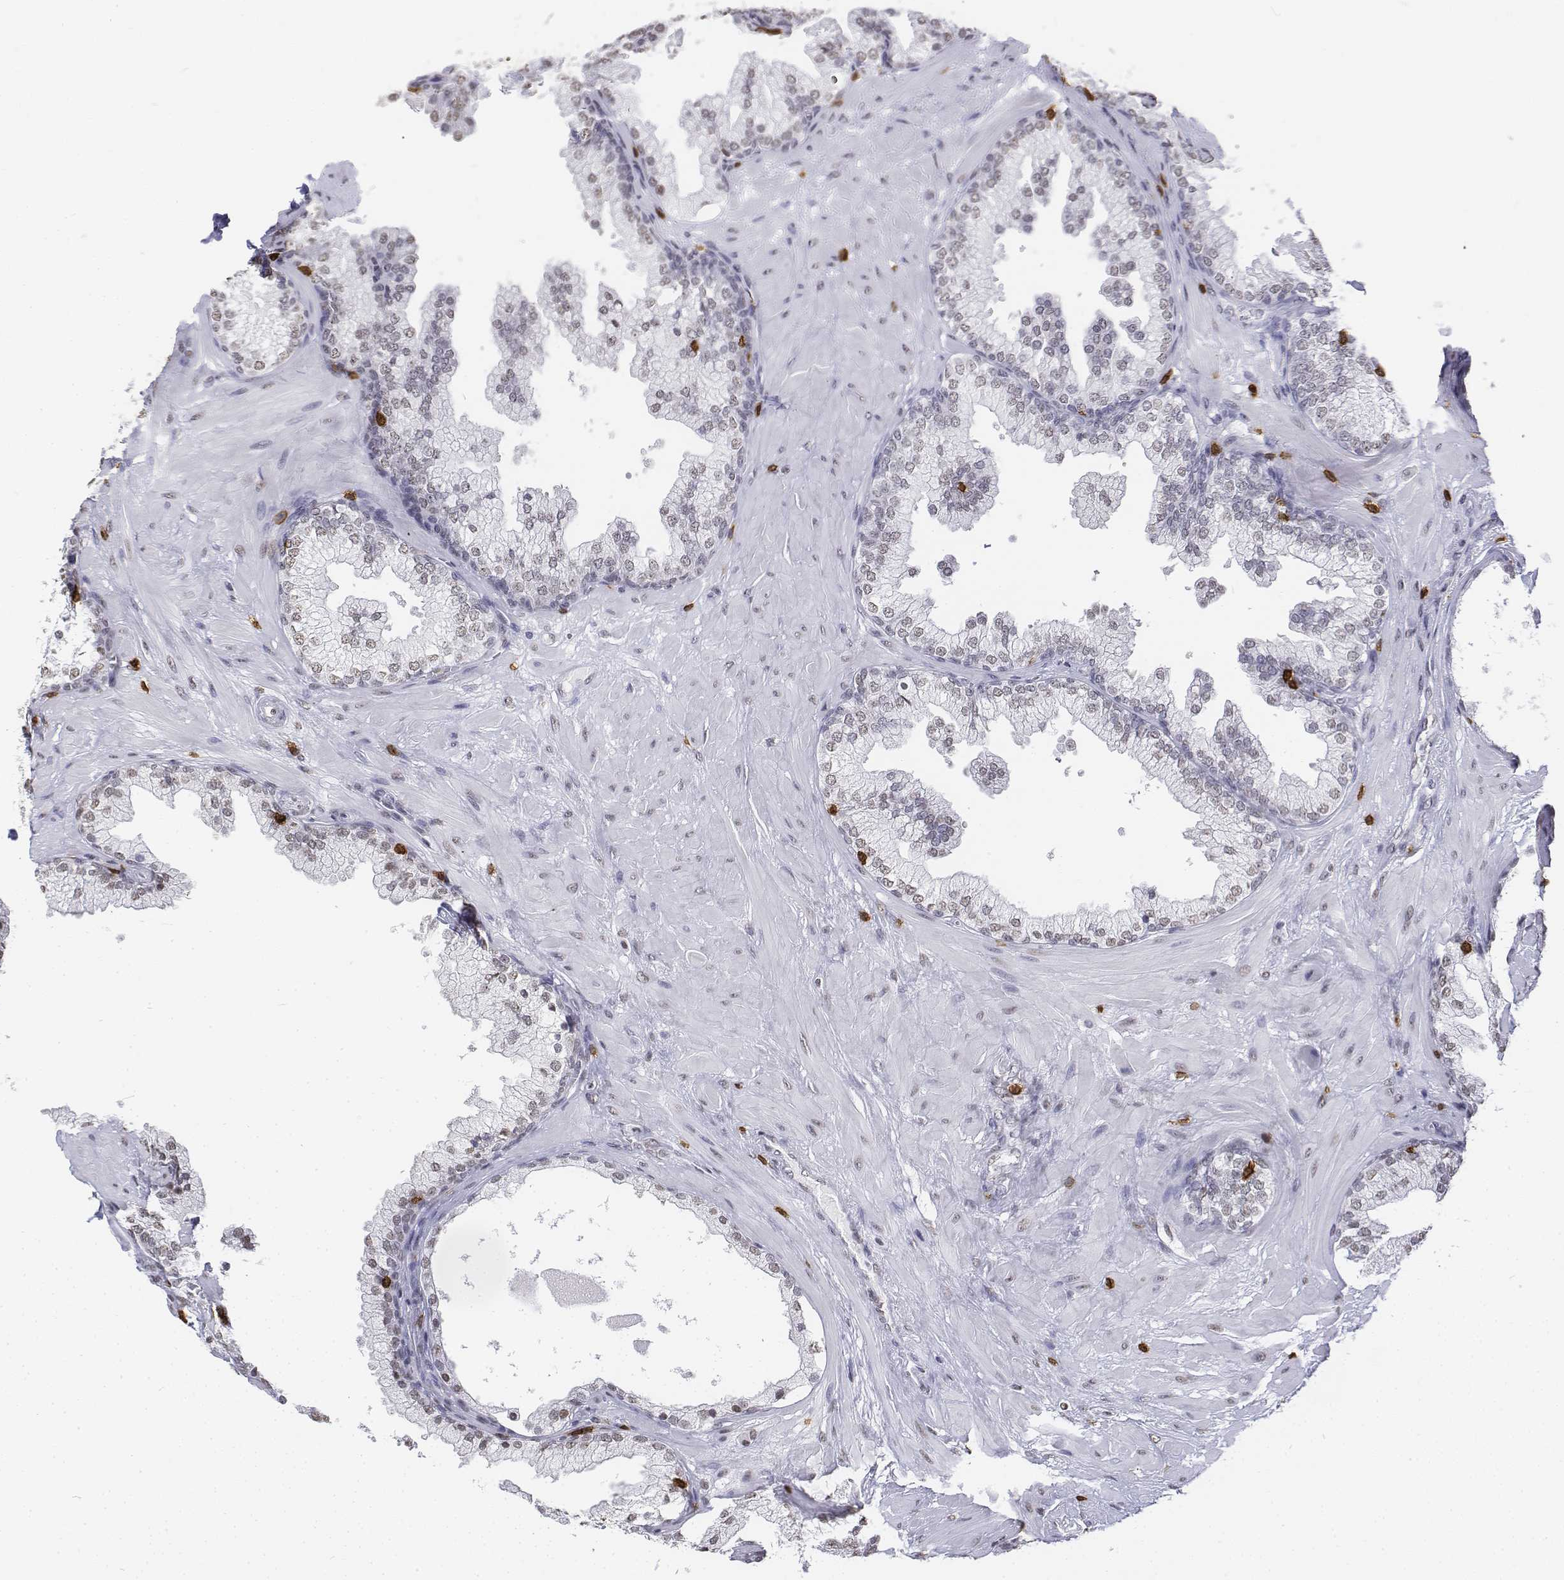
{"staining": {"intensity": "negative", "quantity": "none", "location": "none"}, "tissue": "prostate", "cell_type": "Glandular cells", "image_type": "normal", "snomed": [{"axis": "morphology", "description": "Normal tissue, NOS"}, {"axis": "topography", "description": "Prostate"}, {"axis": "topography", "description": "Peripheral nerve tissue"}], "caption": "High power microscopy micrograph of an immunohistochemistry photomicrograph of unremarkable prostate, revealing no significant staining in glandular cells.", "gene": "CD3E", "patient": {"sex": "male", "age": 61}}